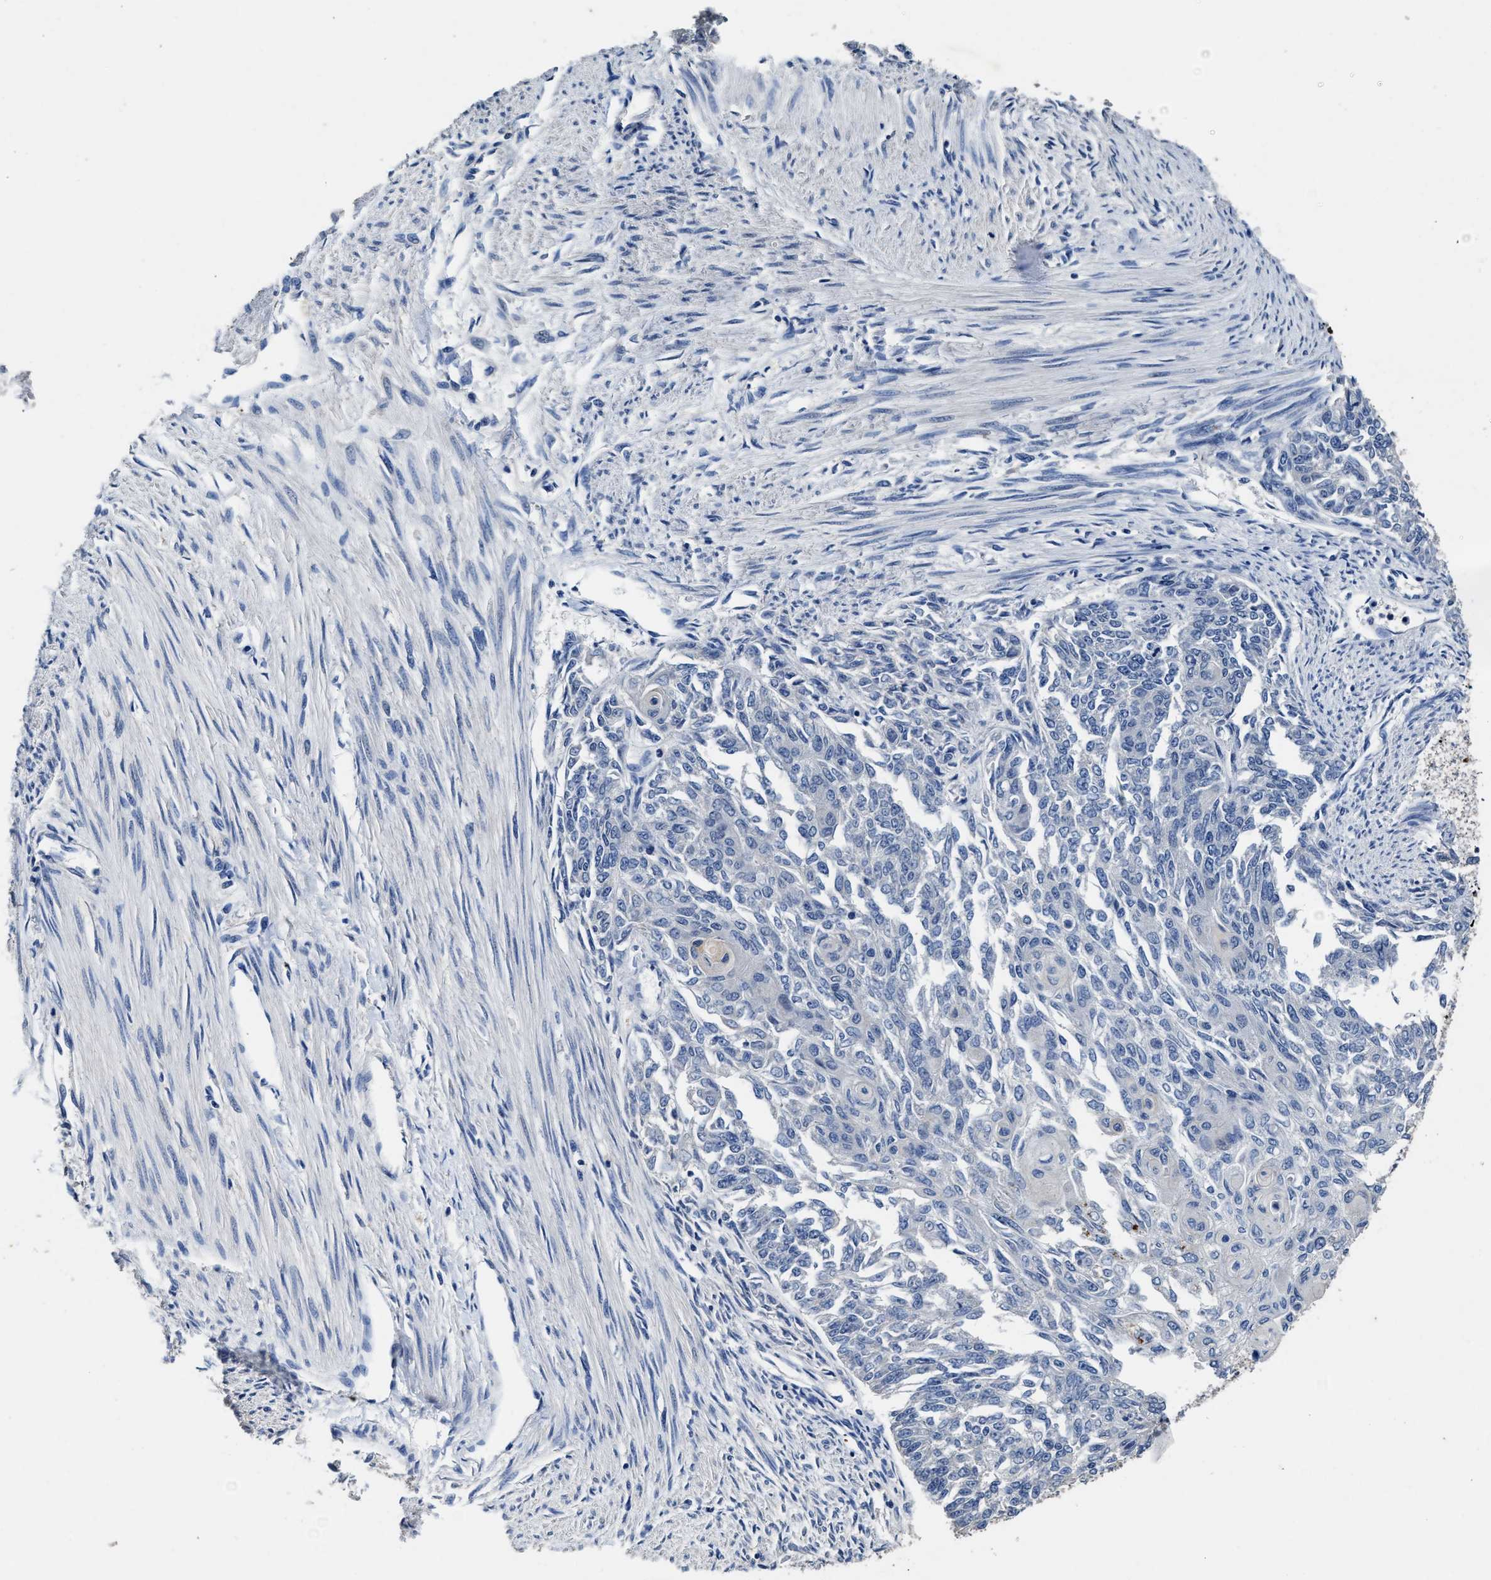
{"staining": {"intensity": "negative", "quantity": "none", "location": "none"}, "tissue": "endometrial cancer", "cell_type": "Tumor cells", "image_type": "cancer", "snomed": [{"axis": "morphology", "description": "Adenocarcinoma, NOS"}, {"axis": "topography", "description": "Endometrium"}], "caption": "Immunohistochemistry (IHC) of human endometrial cancer demonstrates no positivity in tumor cells. Nuclei are stained in blue.", "gene": "UBR4", "patient": {"sex": "female", "age": 32}}